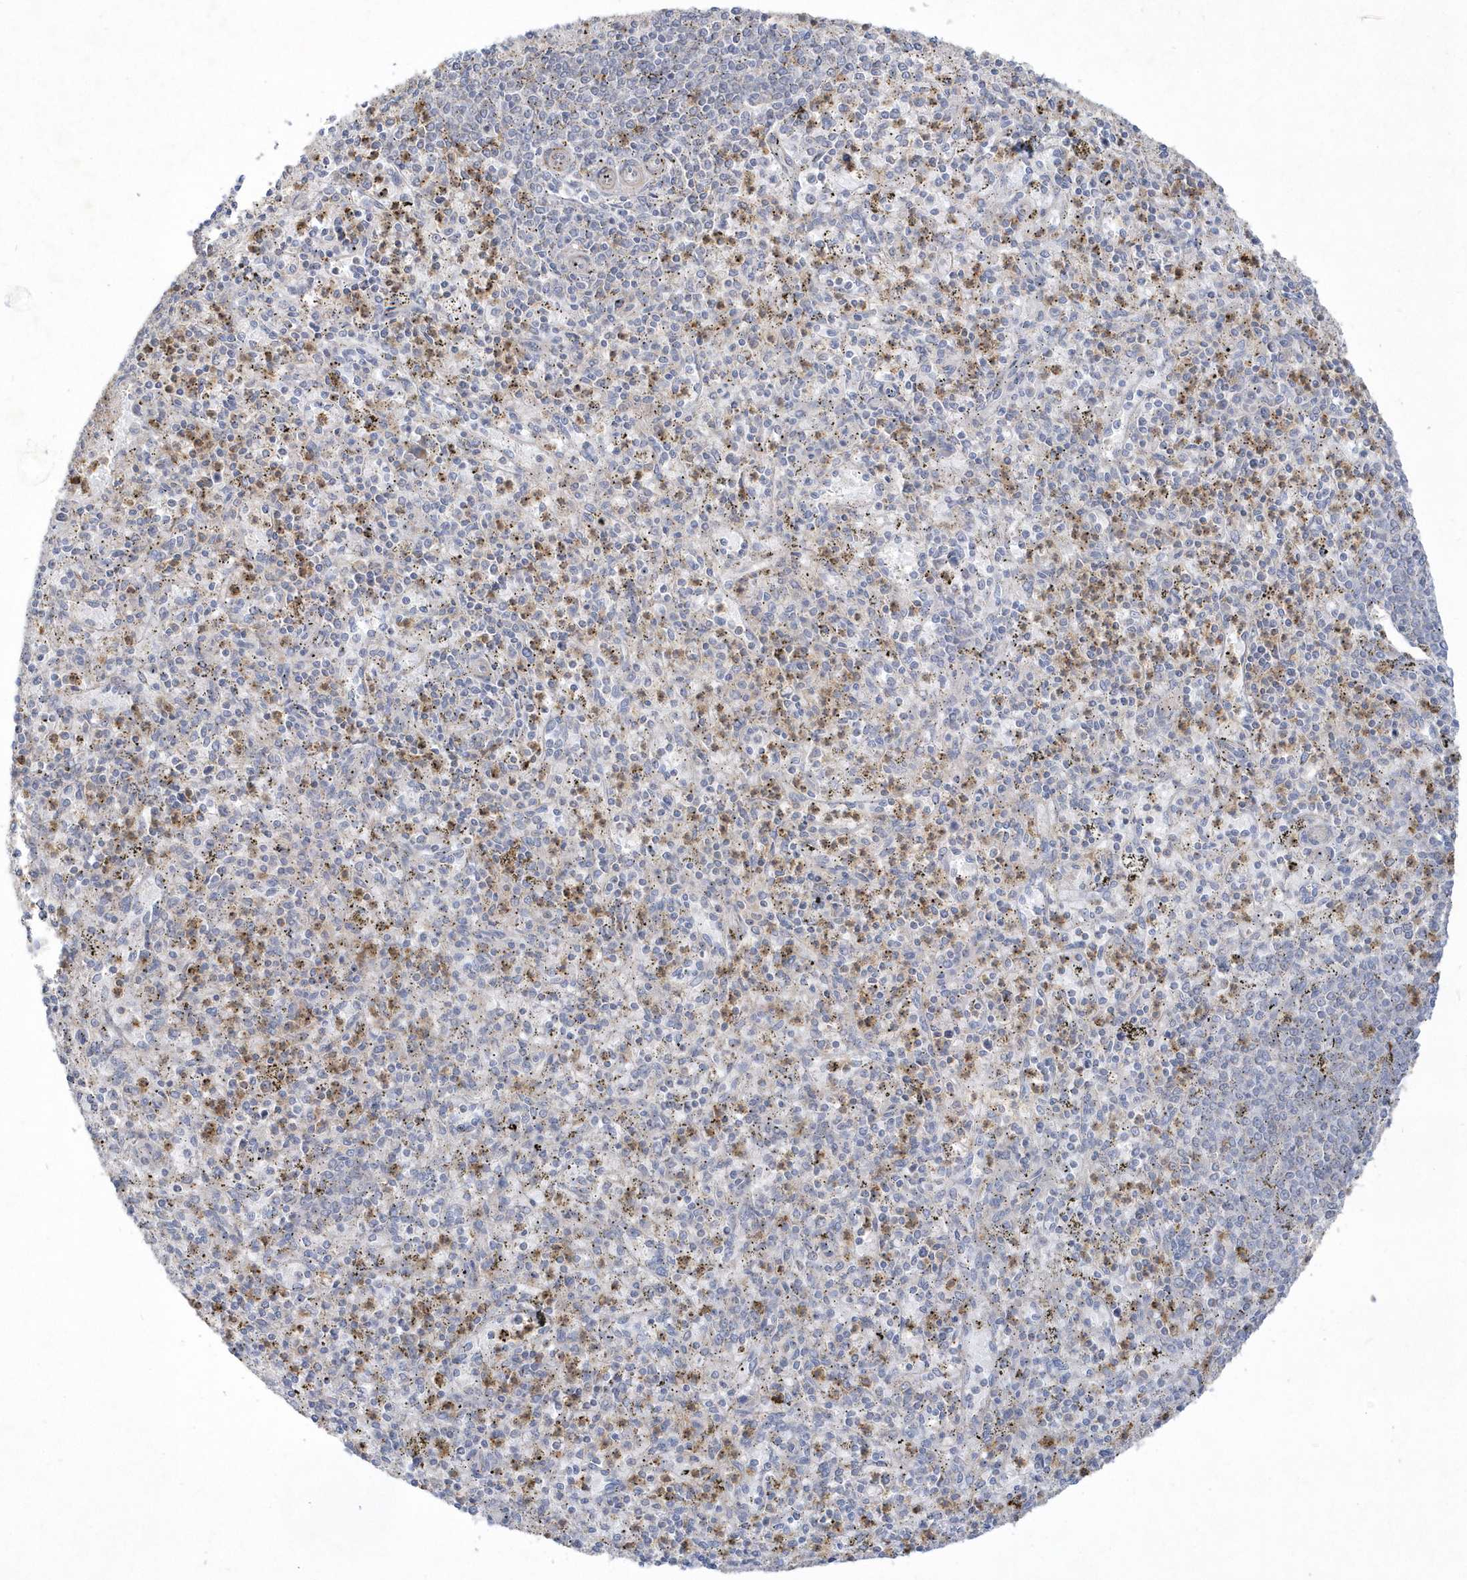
{"staining": {"intensity": "moderate", "quantity": "<25%", "location": "cytoplasmic/membranous"}, "tissue": "spleen", "cell_type": "Cells in red pulp", "image_type": "normal", "snomed": [{"axis": "morphology", "description": "Normal tissue, NOS"}, {"axis": "topography", "description": "Spleen"}], "caption": "The histopathology image shows immunohistochemical staining of unremarkable spleen. There is moderate cytoplasmic/membranous staining is present in about <25% of cells in red pulp.", "gene": "LARS1", "patient": {"sex": "male", "age": 72}}